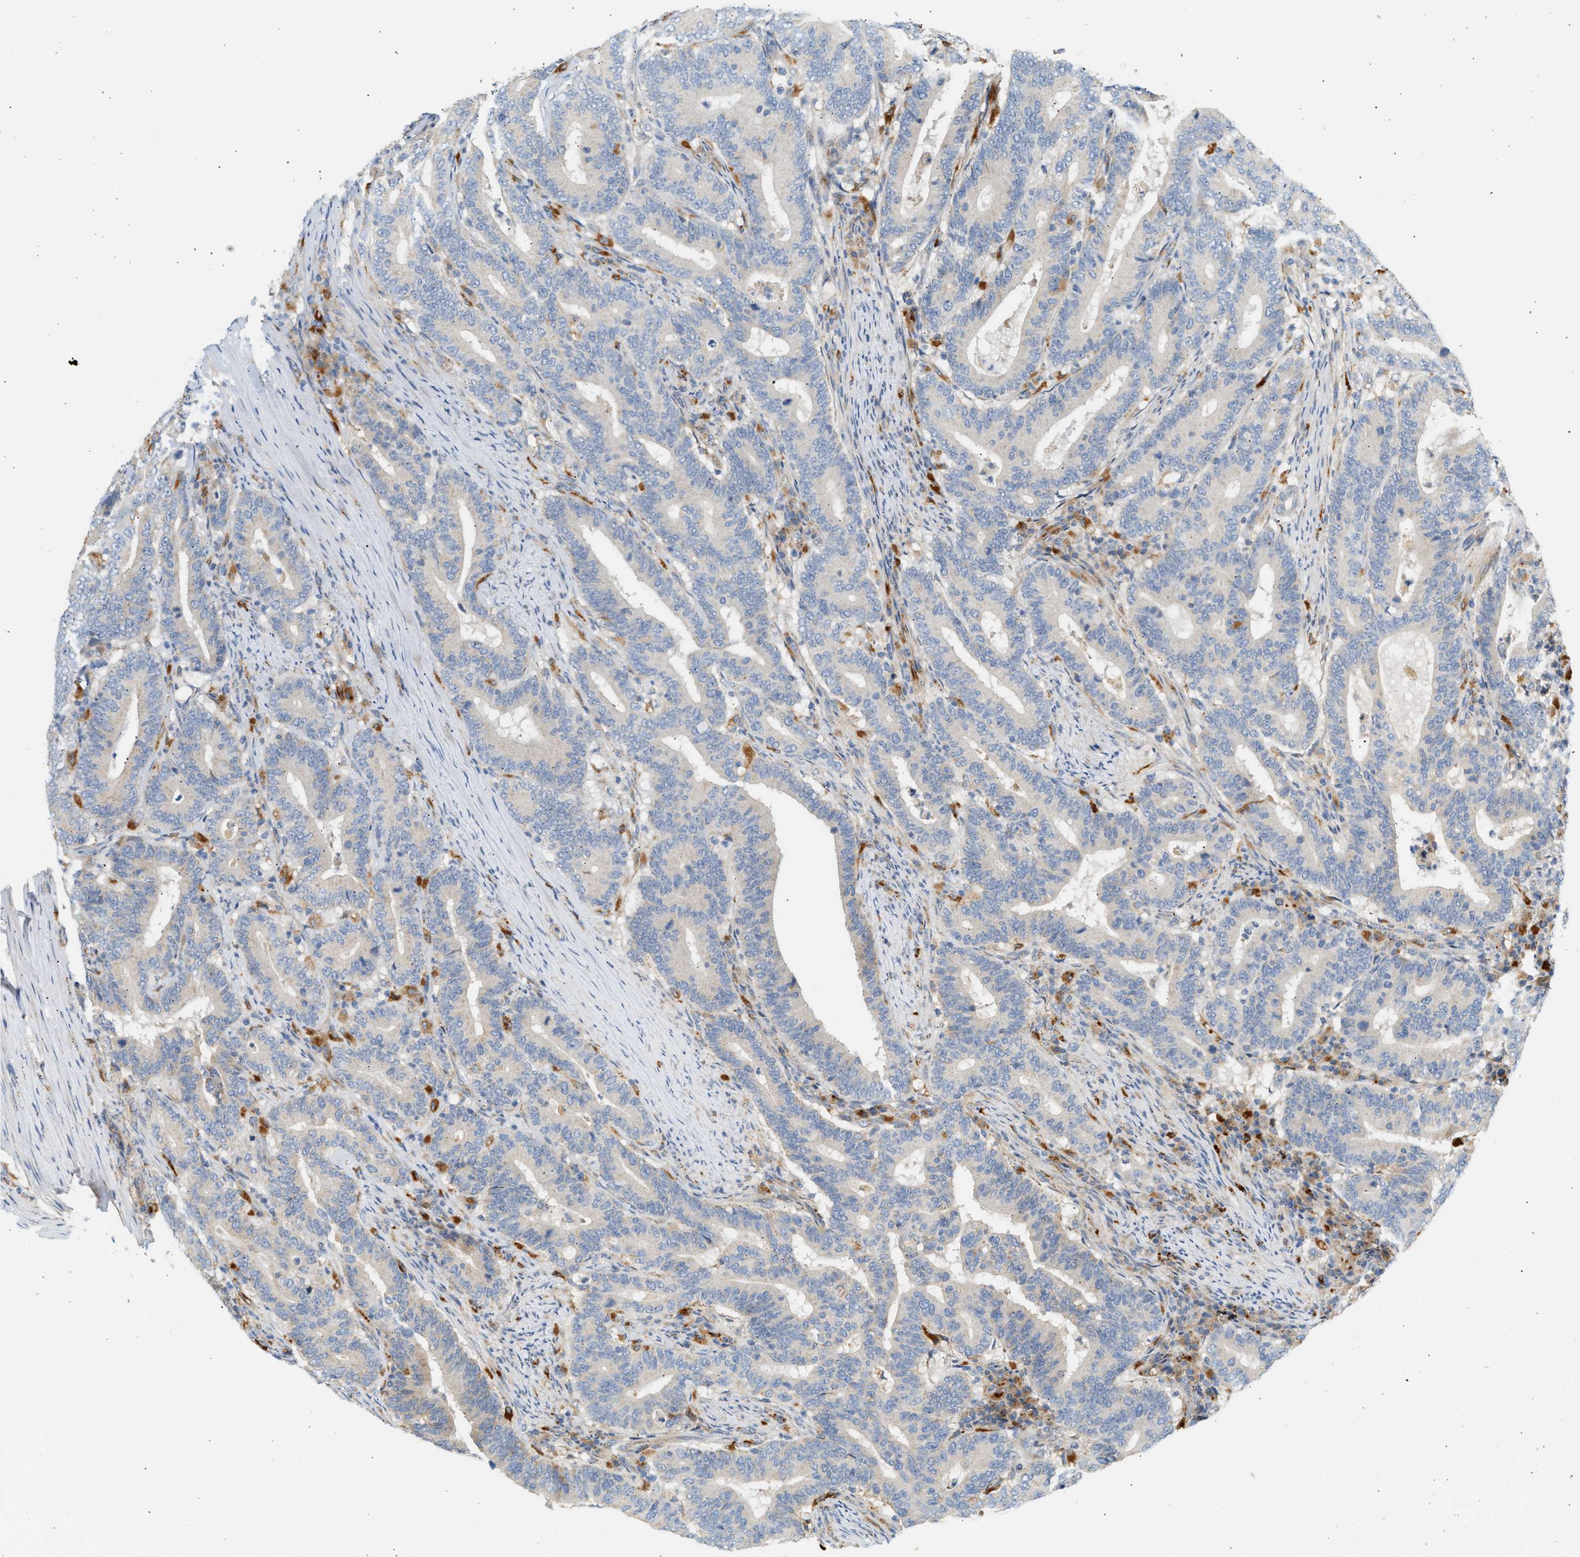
{"staining": {"intensity": "negative", "quantity": "none", "location": "none"}, "tissue": "colorectal cancer", "cell_type": "Tumor cells", "image_type": "cancer", "snomed": [{"axis": "morphology", "description": "Adenocarcinoma, NOS"}, {"axis": "topography", "description": "Colon"}], "caption": "DAB immunohistochemical staining of human colorectal cancer (adenocarcinoma) displays no significant expression in tumor cells.", "gene": "ENTHD1", "patient": {"sex": "female", "age": 66}}